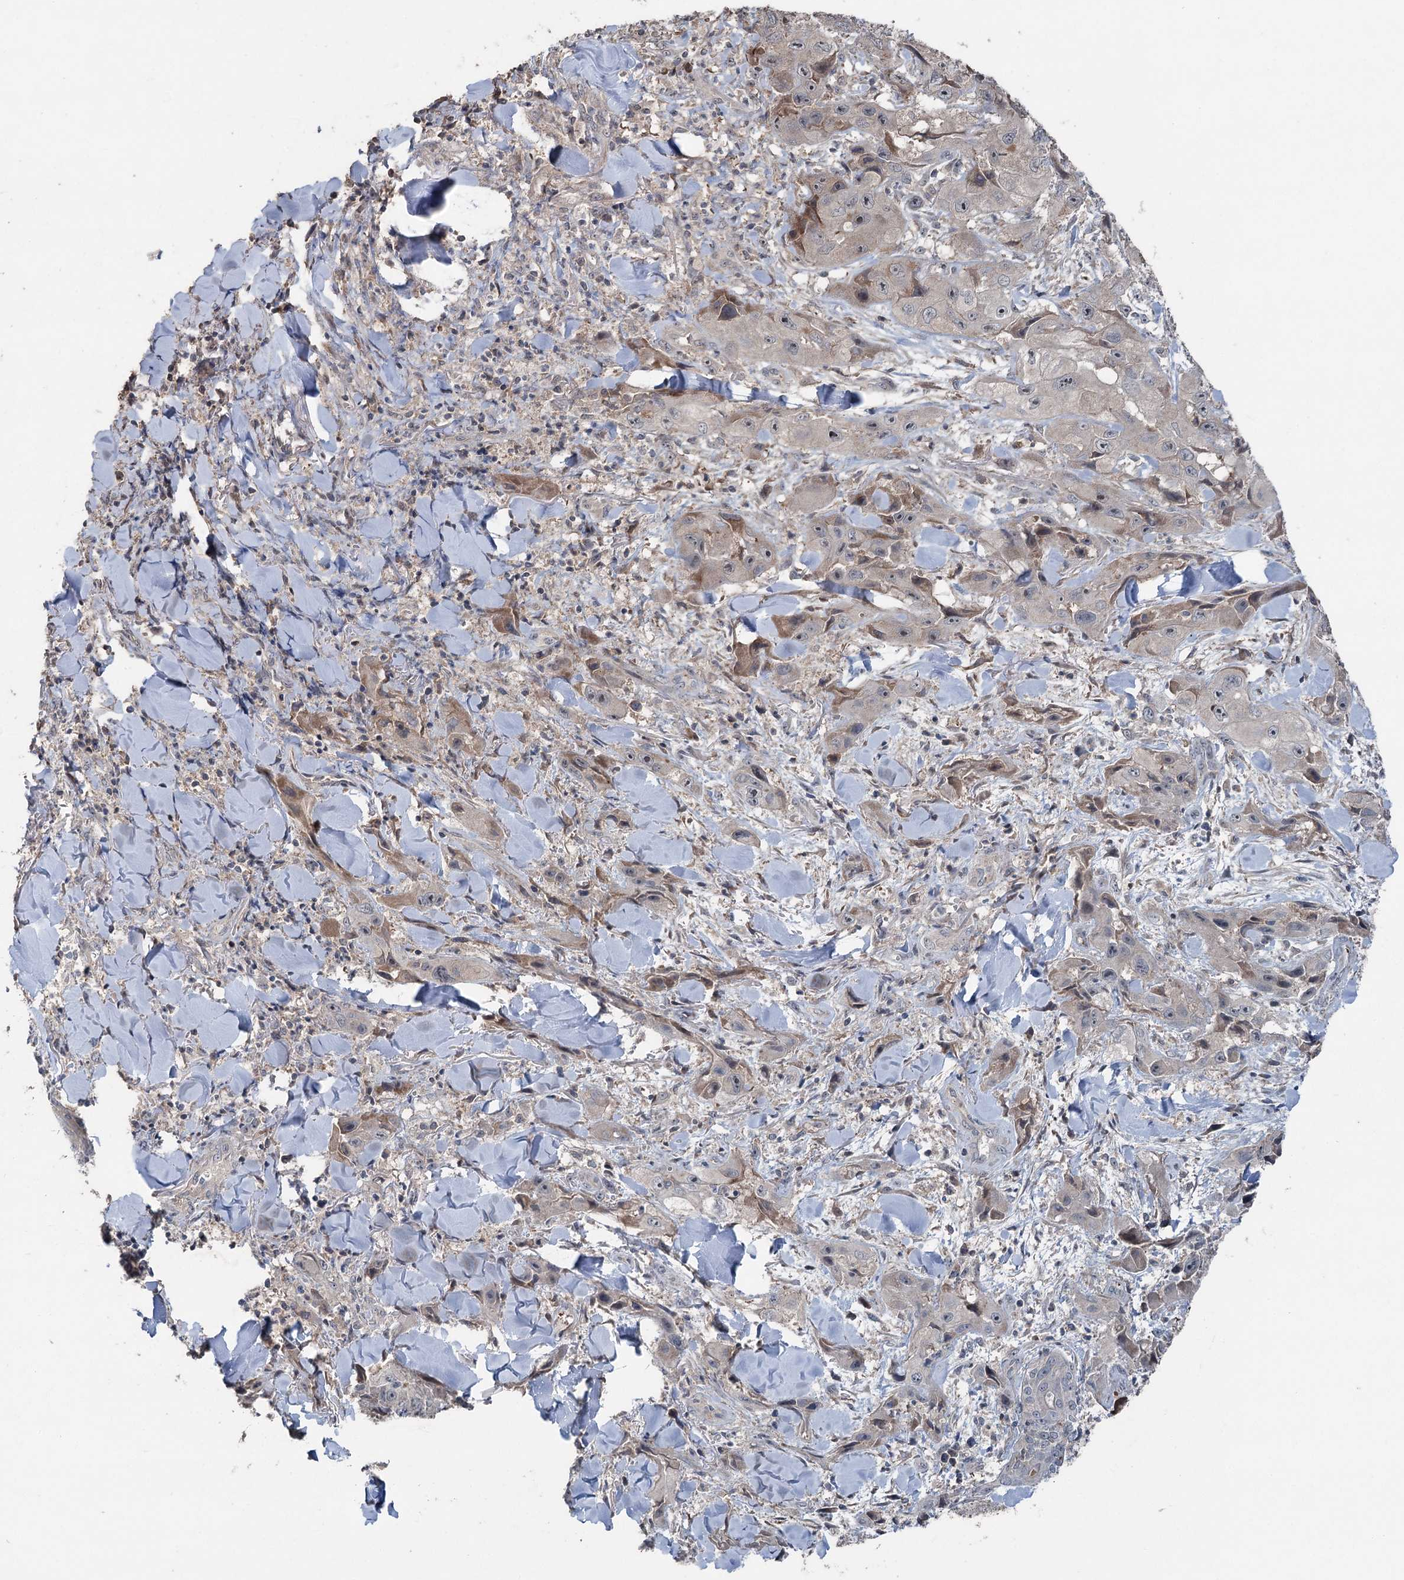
{"staining": {"intensity": "weak", "quantity": "<25%", "location": "cytoplasmic/membranous"}, "tissue": "skin cancer", "cell_type": "Tumor cells", "image_type": "cancer", "snomed": [{"axis": "morphology", "description": "Squamous cell carcinoma, NOS"}, {"axis": "topography", "description": "Skin"}, {"axis": "topography", "description": "Subcutis"}], "caption": "Immunohistochemical staining of human skin cancer displays no significant staining in tumor cells.", "gene": "MAPK8IP2", "patient": {"sex": "male", "age": 73}}